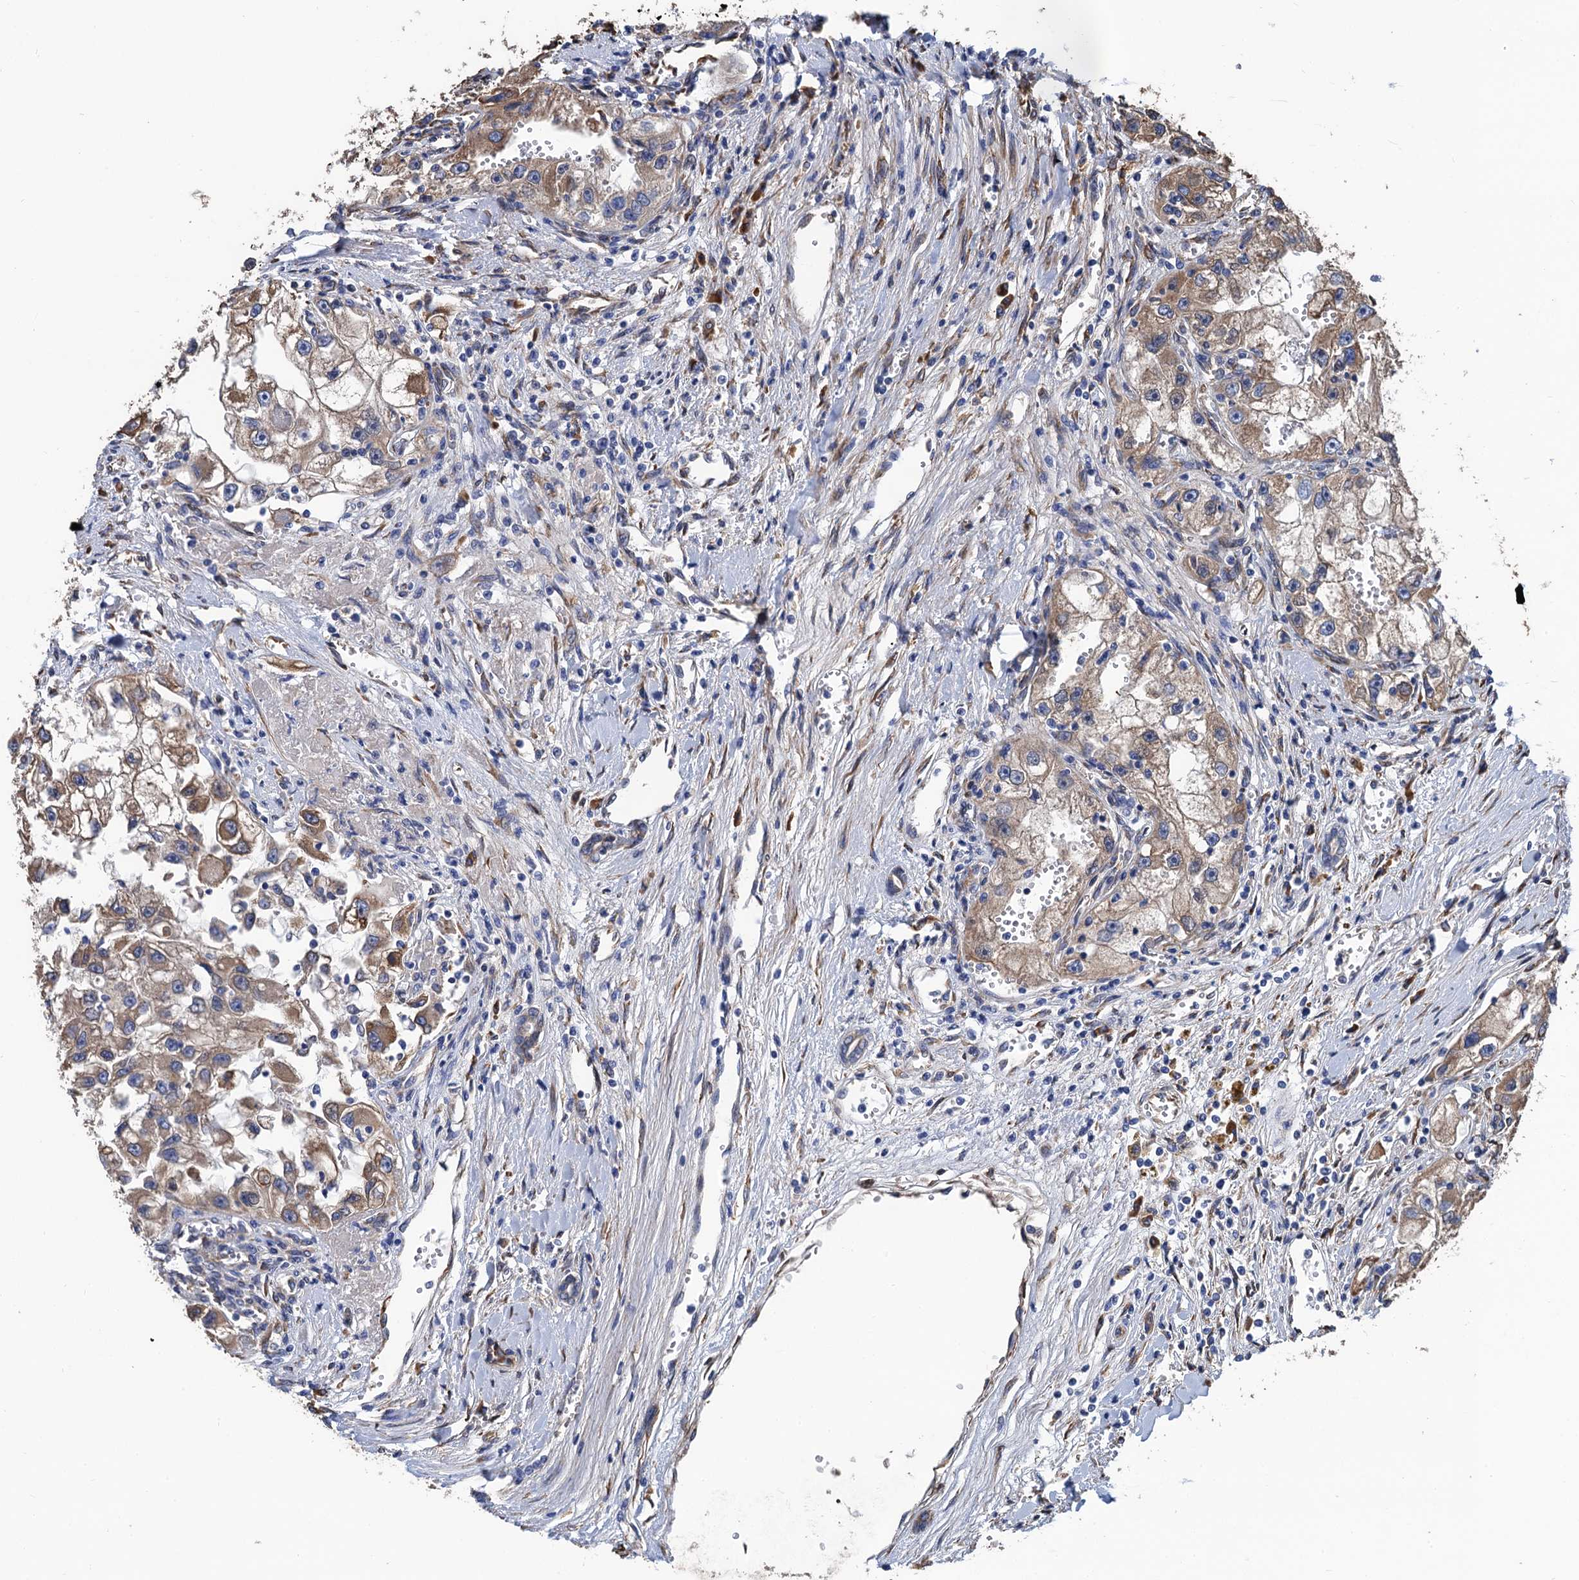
{"staining": {"intensity": "moderate", "quantity": "25%-75%", "location": "cytoplasmic/membranous"}, "tissue": "renal cancer", "cell_type": "Tumor cells", "image_type": "cancer", "snomed": [{"axis": "morphology", "description": "Adenocarcinoma, NOS"}, {"axis": "topography", "description": "Kidney"}], "caption": "Human renal cancer (adenocarcinoma) stained for a protein (brown) demonstrates moderate cytoplasmic/membranous positive expression in about 25%-75% of tumor cells.", "gene": "CNNM1", "patient": {"sex": "male", "age": 63}}